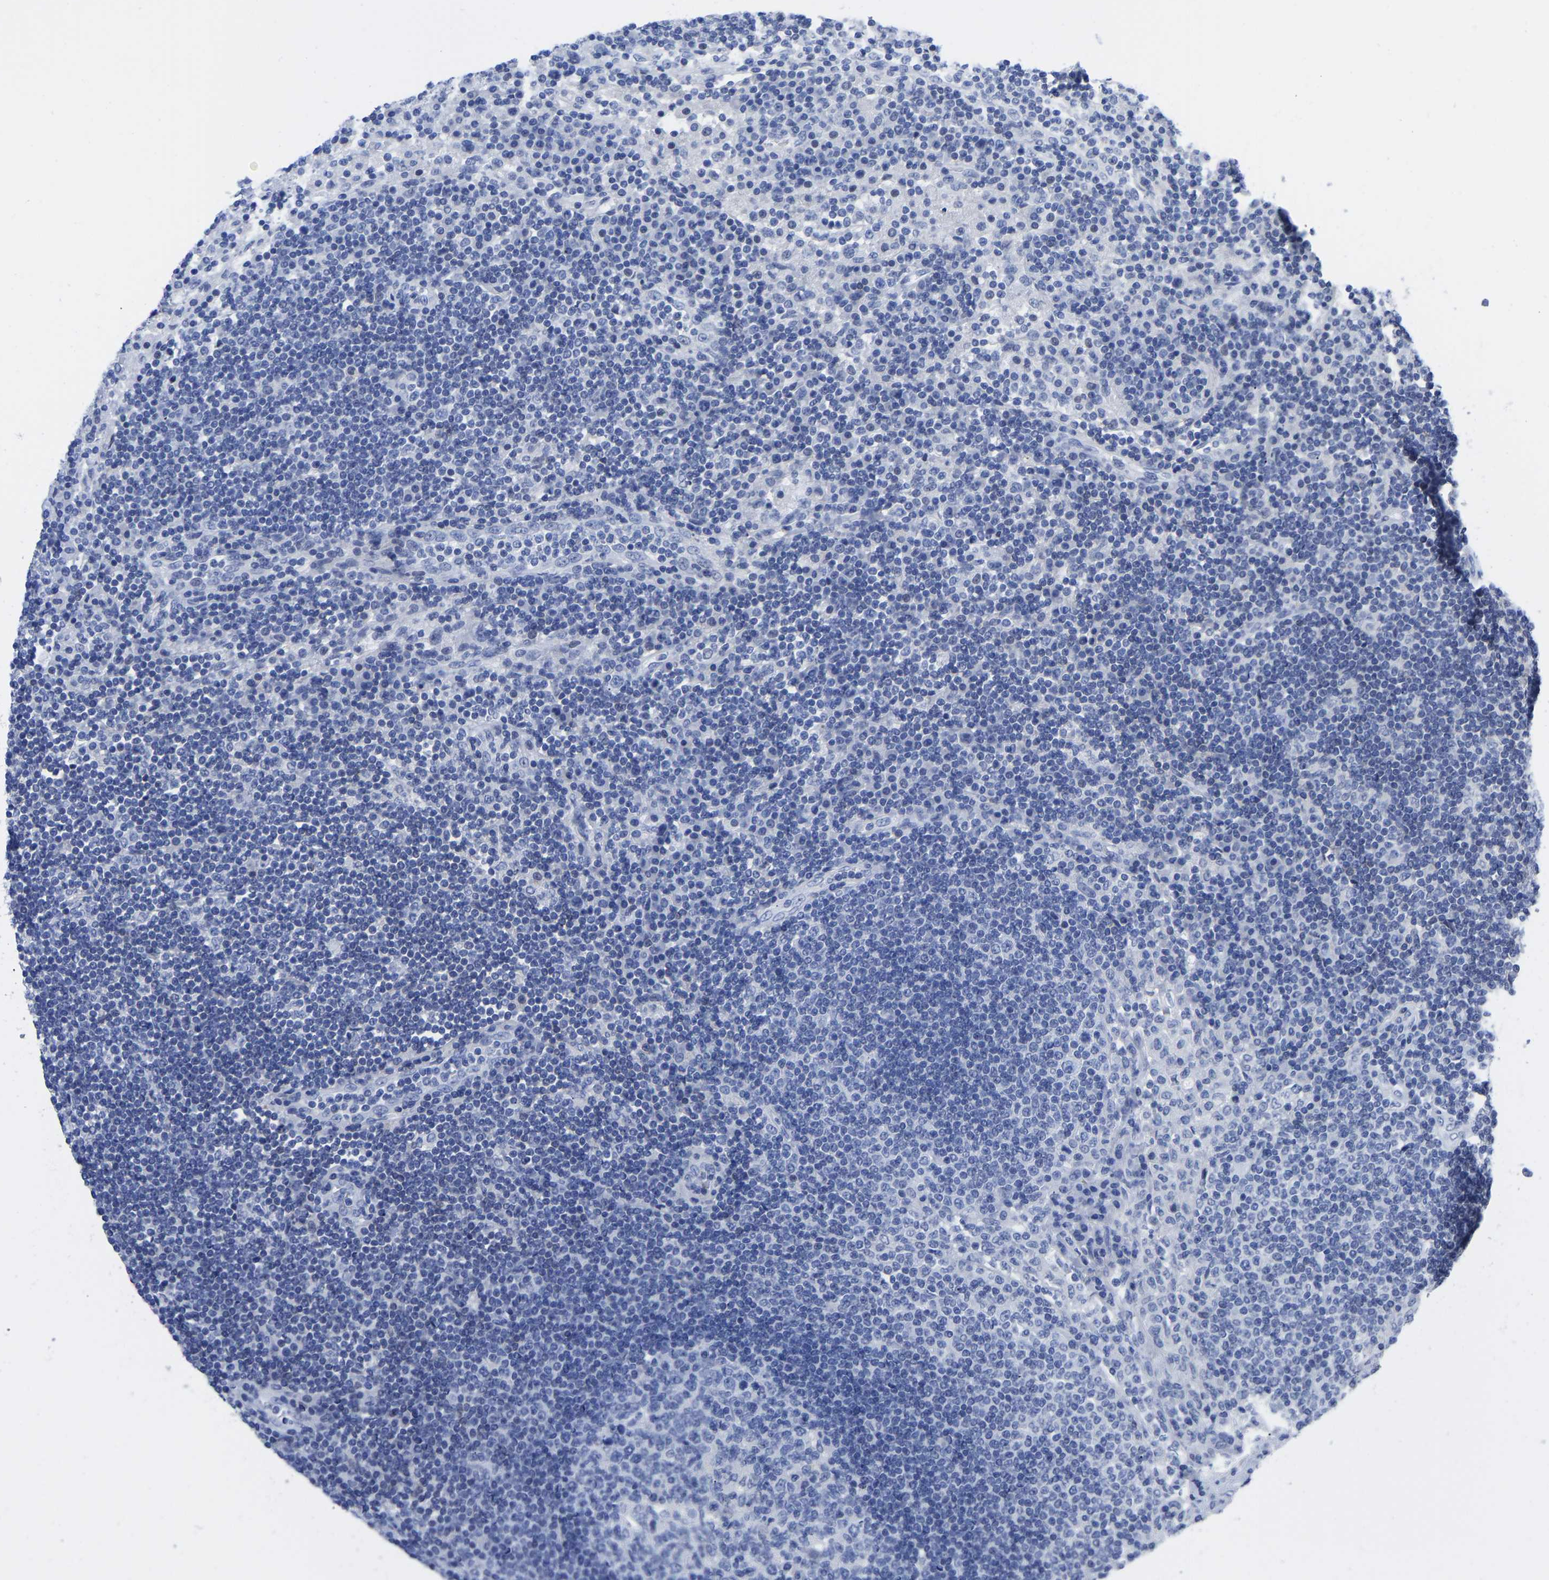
{"staining": {"intensity": "negative", "quantity": "none", "location": "none"}, "tissue": "lymph node", "cell_type": "Germinal center cells", "image_type": "normal", "snomed": [{"axis": "morphology", "description": "Normal tissue, NOS"}, {"axis": "topography", "description": "Lymph node"}], "caption": "Immunohistochemistry histopathology image of normal lymph node stained for a protein (brown), which reveals no staining in germinal center cells. (Immunohistochemistry (ihc), brightfield microscopy, high magnification).", "gene": "GPA33", "patient": {"sex": "female", "age": 53}}